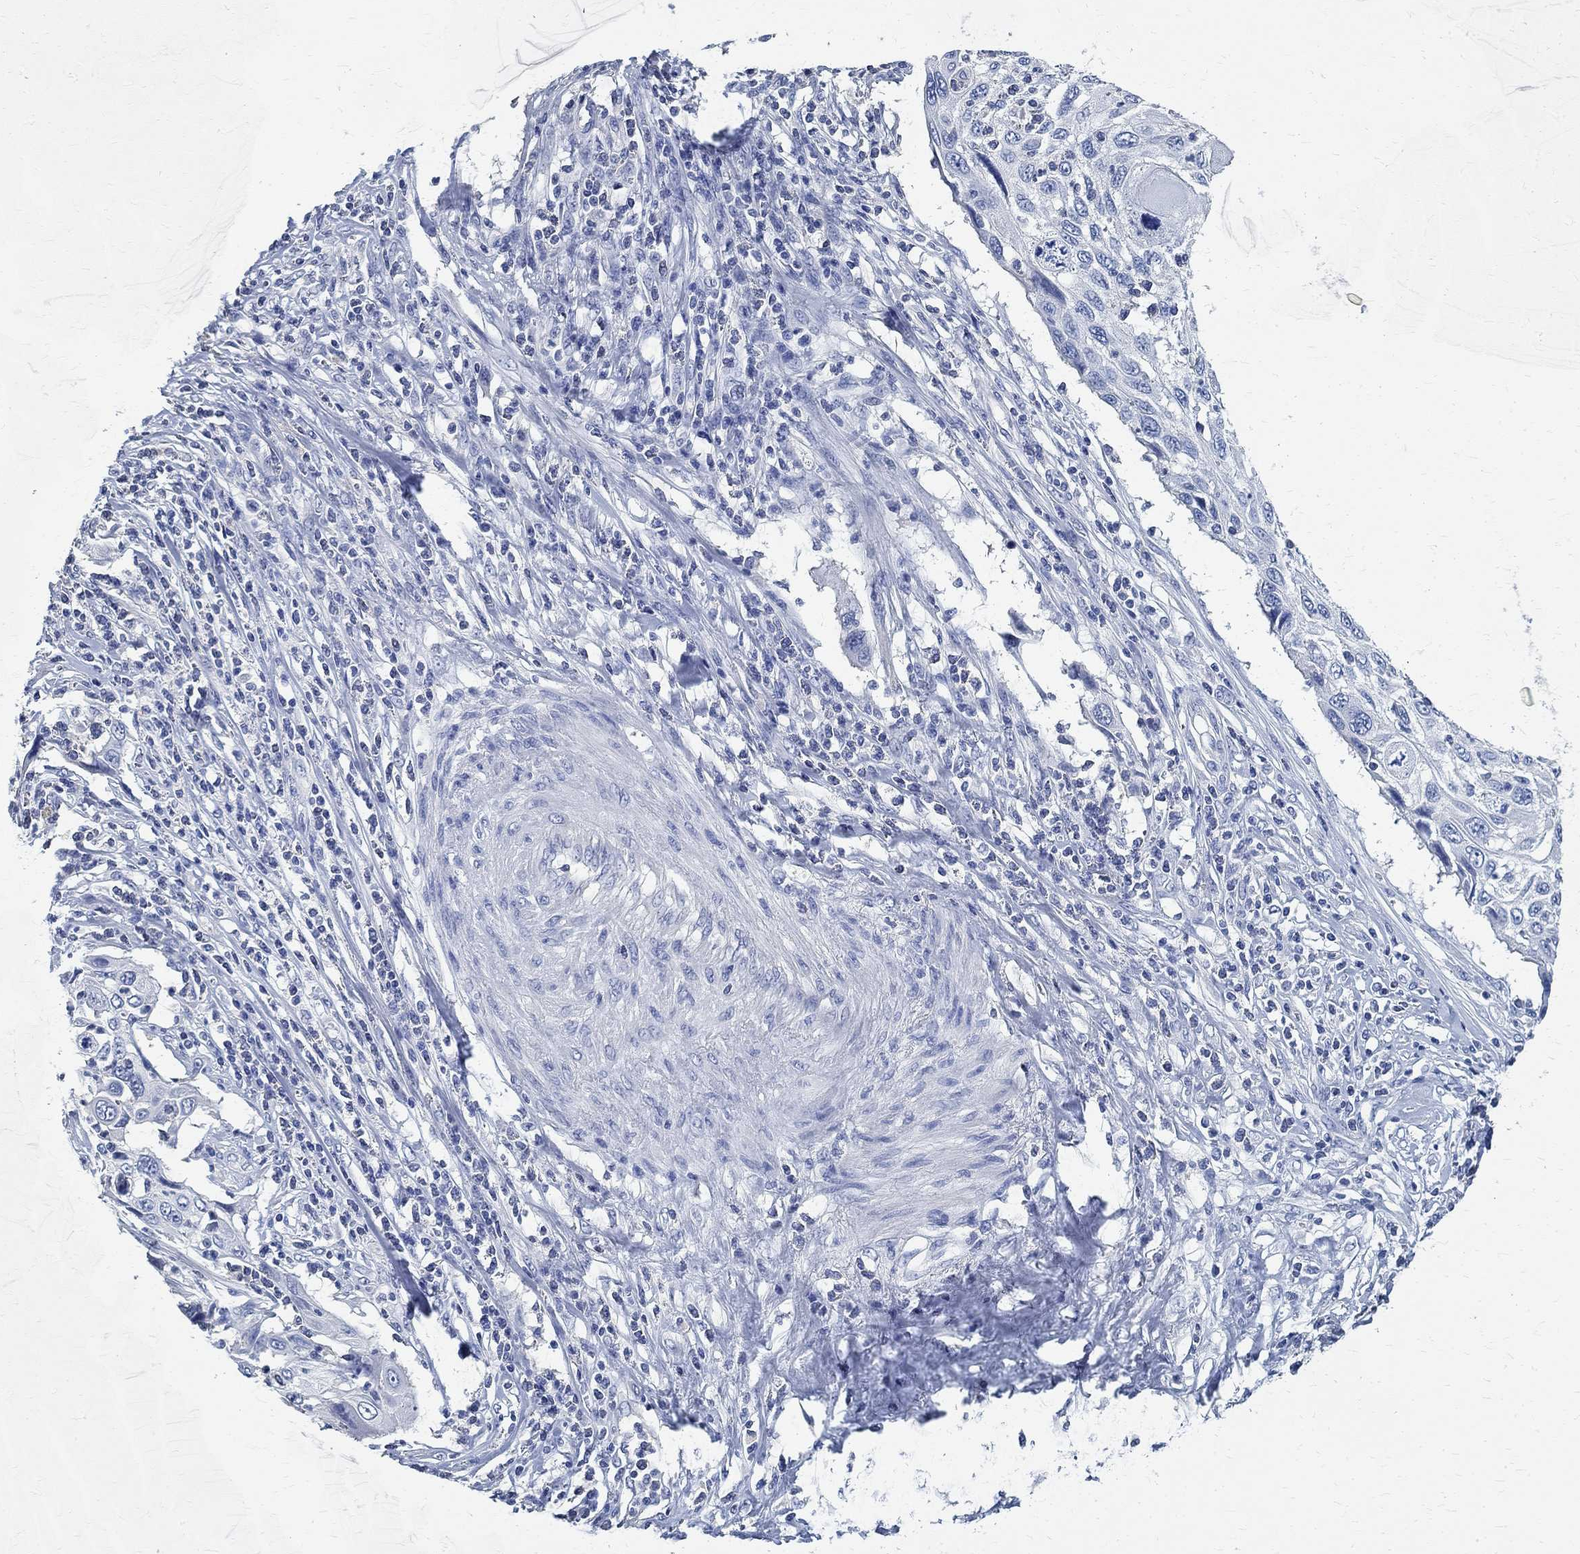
{"staining": {"intensity": "negative", "quantity": "none", "location": "none"}, "tissue": "cervical cancer", "cell_type": "Tumor cells", "image_type": "cancer", "snomed": [{"axis": "morphology", "description": "Squamous cell carcinoma, NOS"}, {"axis": "topography", "description": "Cervix"}], "caption": "IHC micrograph of neoplastic tissue: human cervical squamous cell carcinoma stained with DAB (3,3'-diaminobenzidine) displays no significant protein positivity in tumor cells.", "gene": "PRX", "patient": {"sex": "female", "age": 70}}